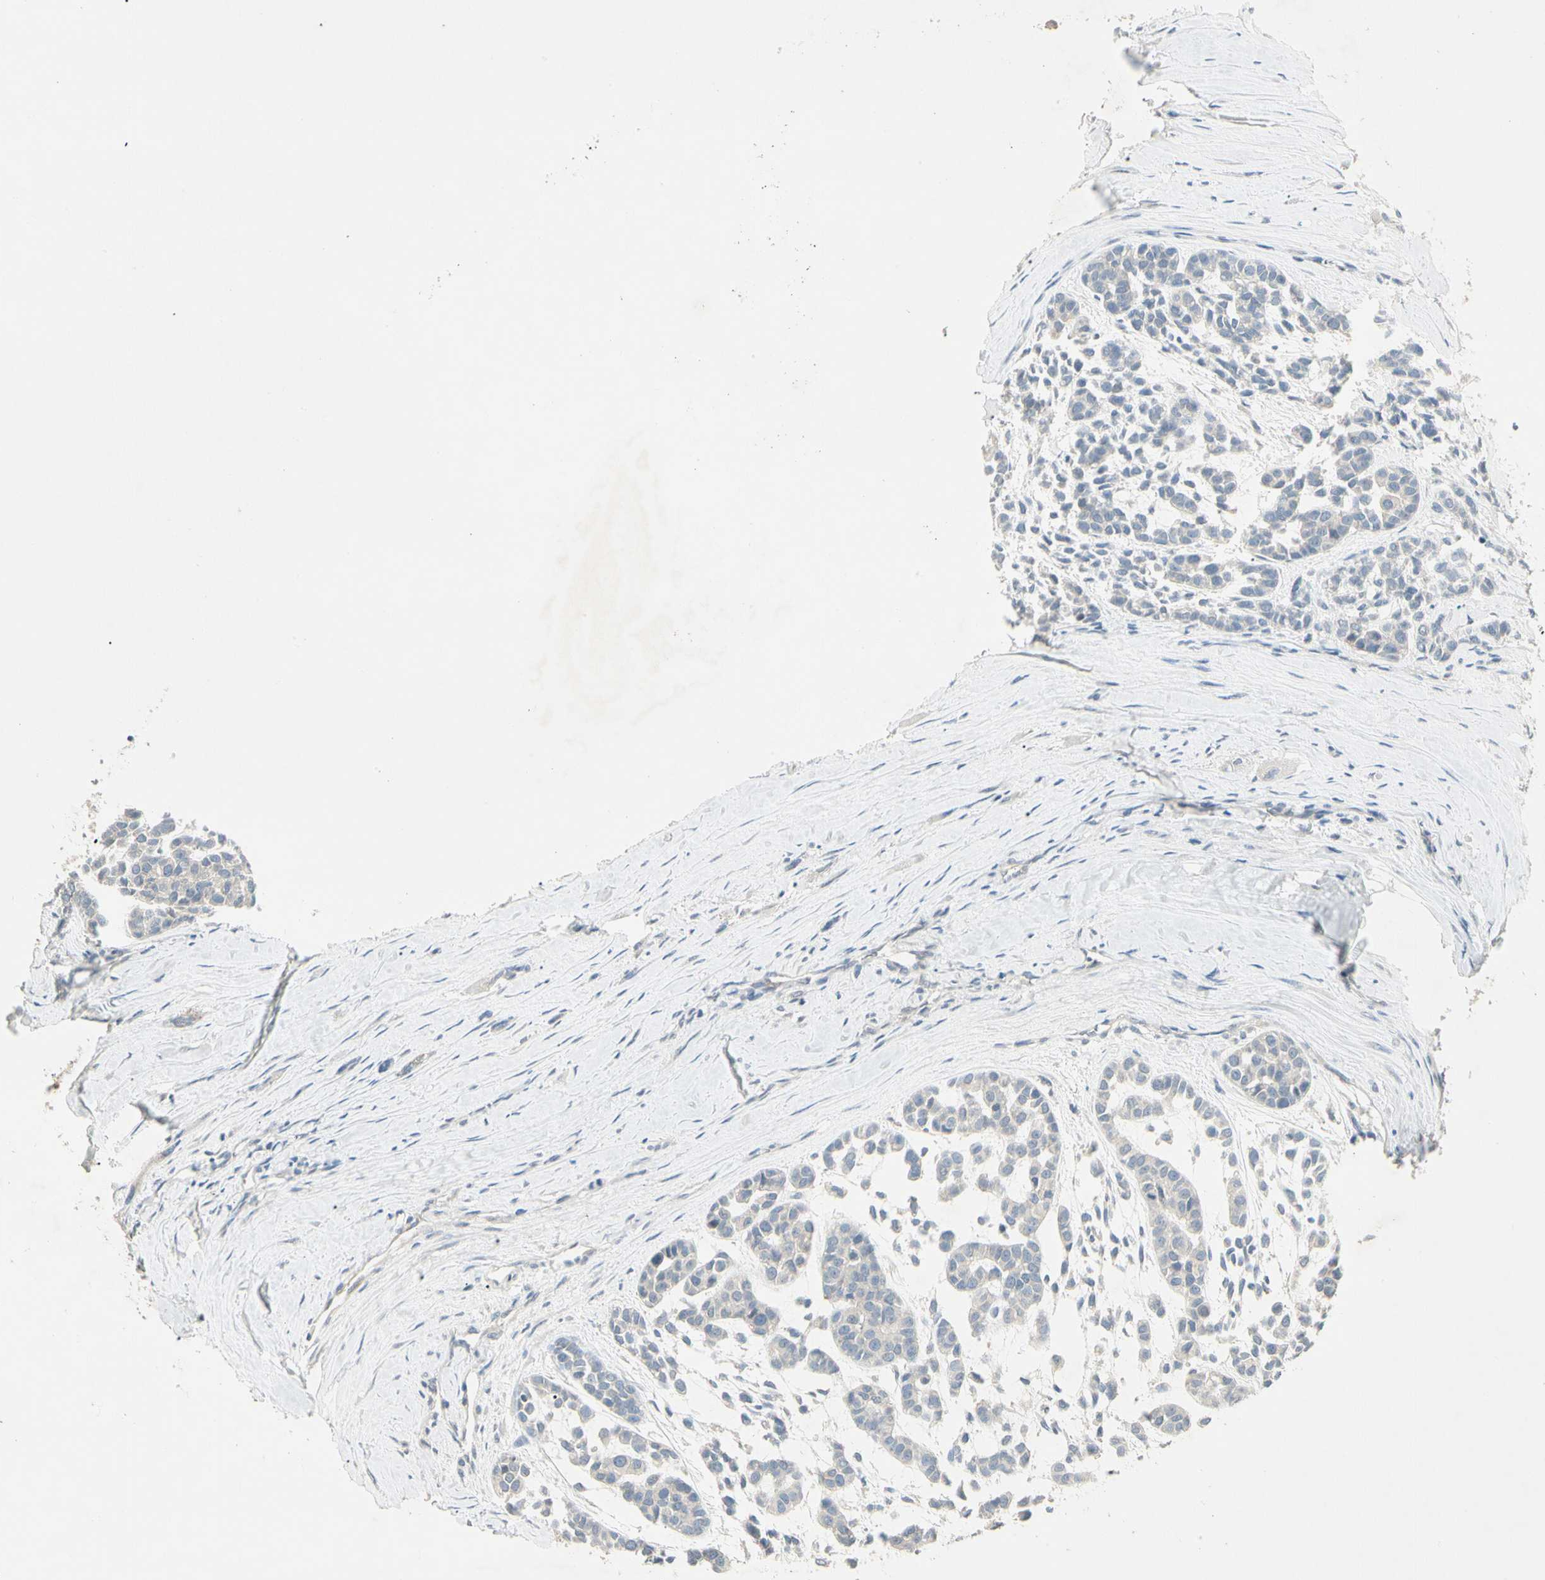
{"staining": {"intensity": "negative", "quantity": "none", "location": "none"}, "tissue": "head and neck cancer", "cell_type": "Tumor cells", "image_type": "cancer", "snomed": [{"axis": "morphology", "description": "Adenocarcinoma, NOS"}, {"axis": "morphology", "description": "Adenoma, NOS"}, {"axis": "topography", "description": "Head-Neck"}], "caption": "Micrograph shows no significant protein expression in tumor cells of head and neck adenocarcinoma.", "gene": "PRSS21", "patient": {"sex": "female", "age": 55}}